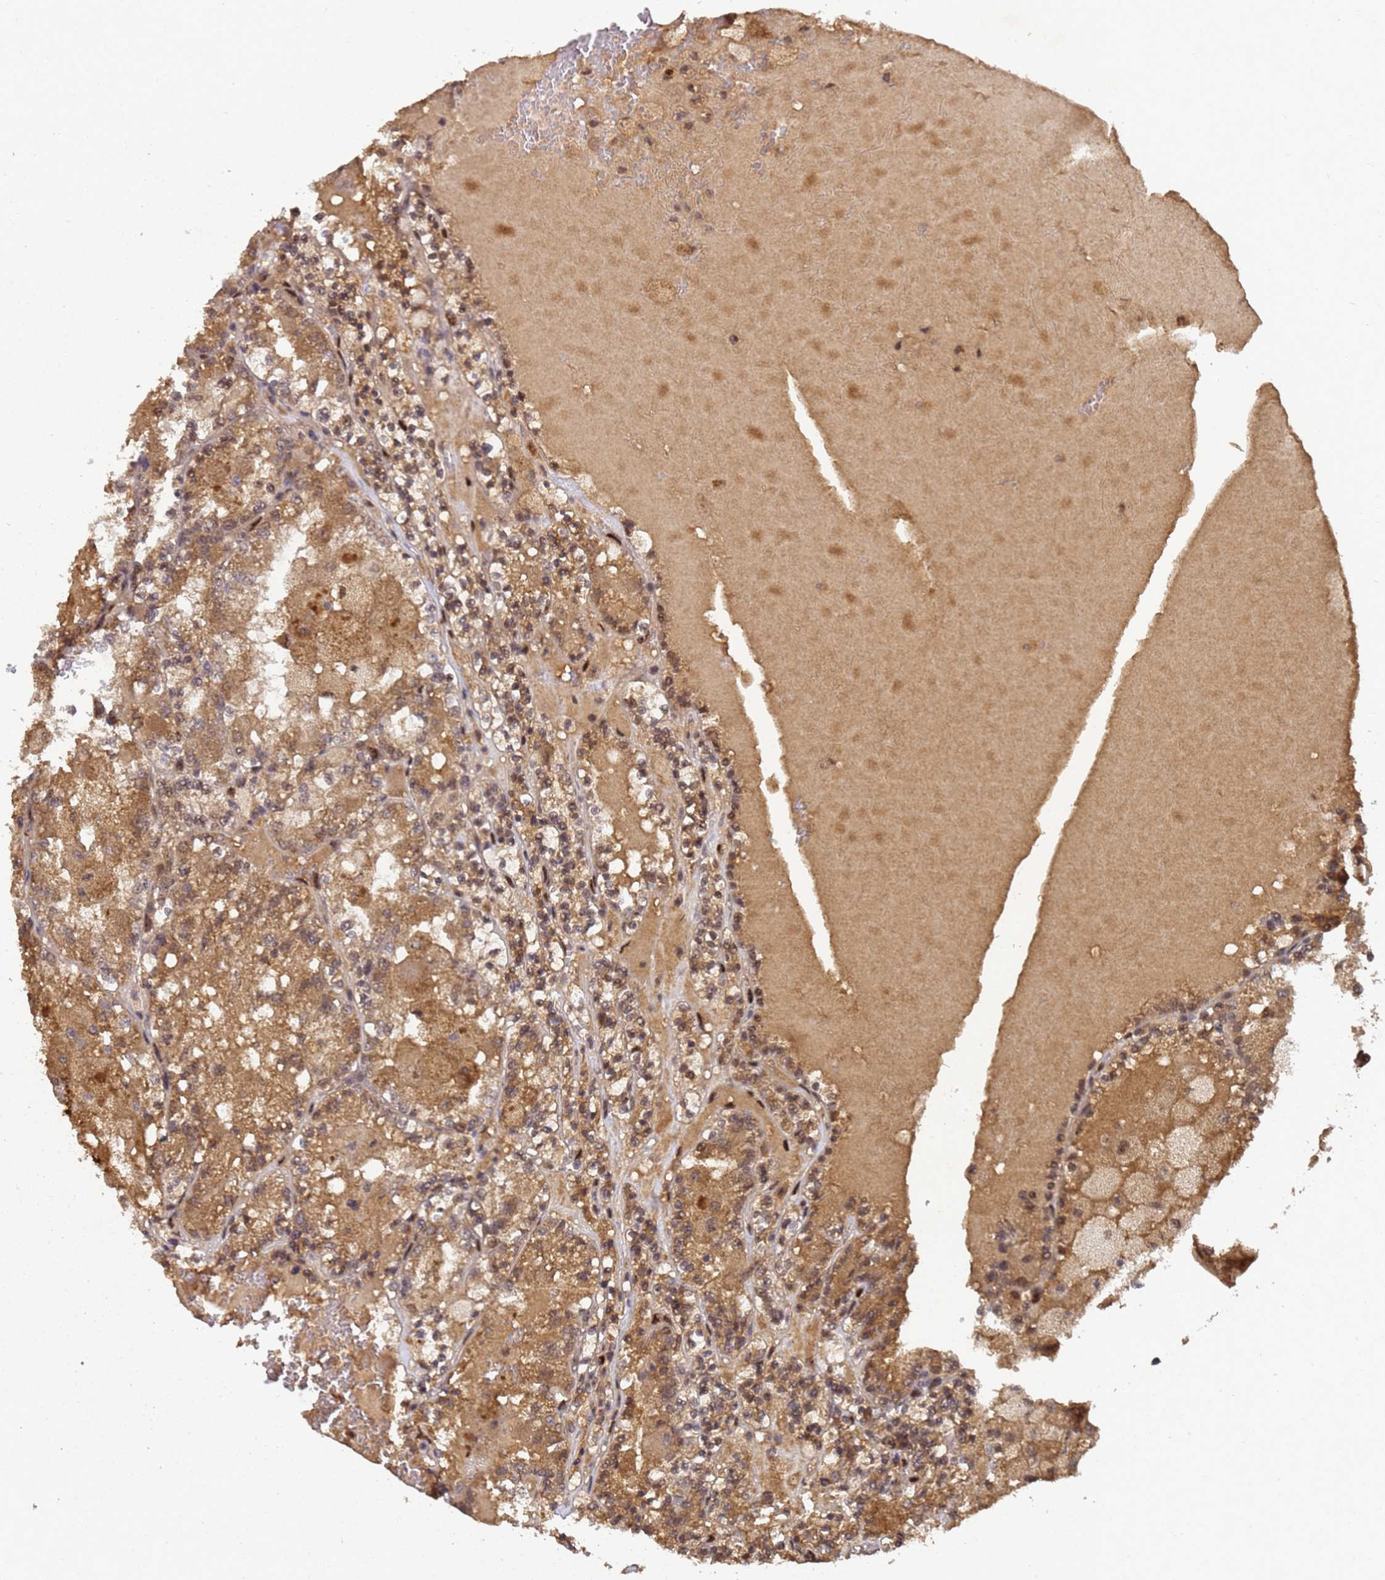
{"staining": {"intensity": "moderate", "quantity": ">75%", "location": "cytoplasmic/membranous"}, "tissue": "renal cancer", "cell_type": "Tumor cells", "image_type": "cancer", "snomed": [{"axis": "morphology", "description": "Adenocarcinoma, NOS"}, {"axis": "topography", "description": "Kidney"}], "caption": "Immunohistochemistry (DAB (3,3'-diaminobenzidine)) staining of renal adenocarcinoma reveals moderate cytoplasmic/membranous protein expression in about >75% of tumor cells.", "gene": "SECISBP2", "patient": {"sex": "female", "age": 56}}